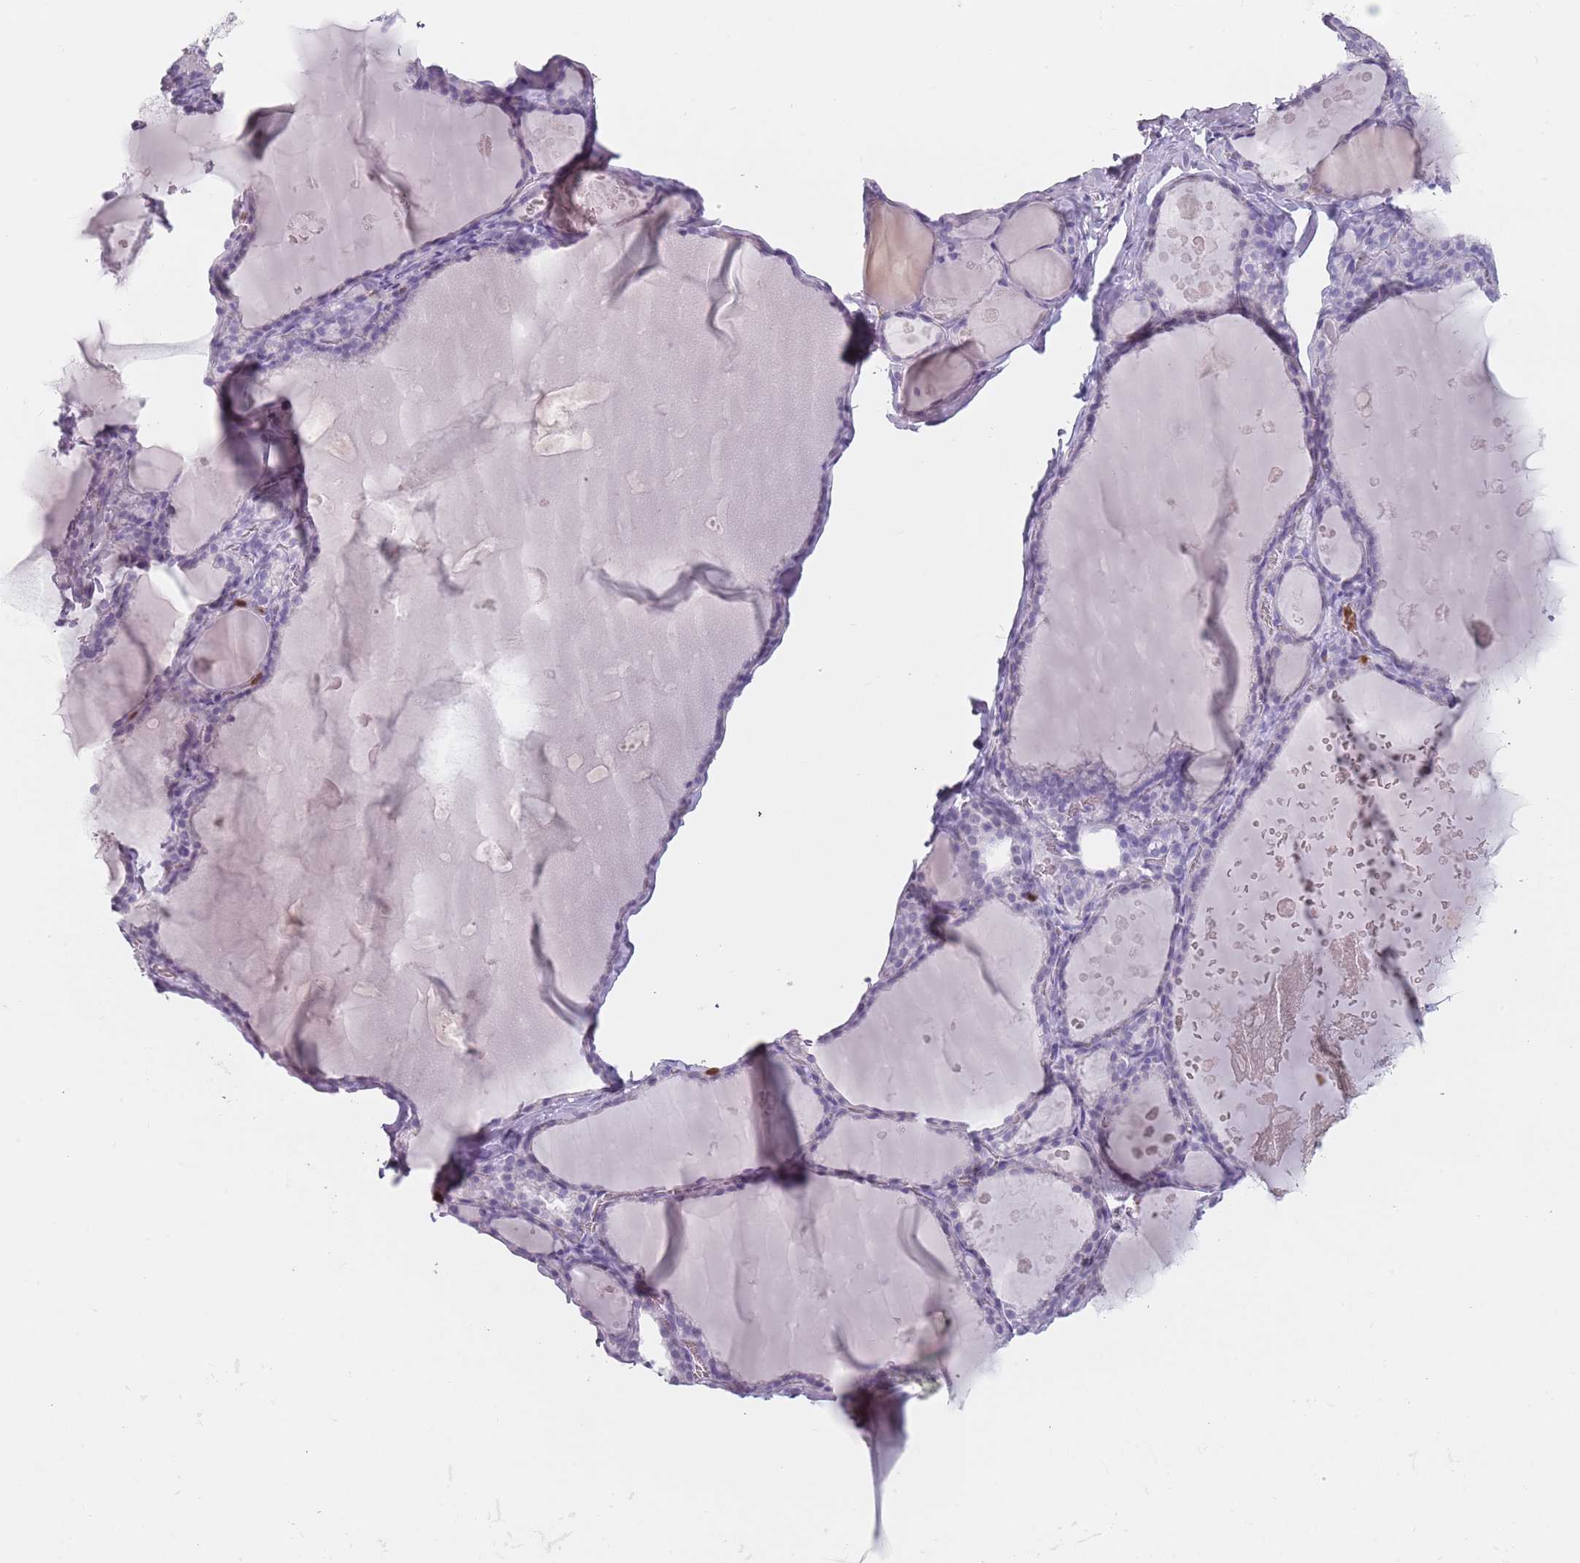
{"staining": {"intensity": "negative", "quantity": "none", "location": "none"}, "tissue": "thyroid gland", "cell_type": "Glandular cells", "image_type": "normal", "snomed": [{"axis": "morphology", "description": "Normal tissue, NOS"}, {"axis": "topography", "description": "Thyroid gland"}], "caption": "Immunohistochemistry micrograph of benign thyroid gland stained for a protein (brown), which displays no expression in glandular cells. (DAB immunohistochemistry with hematoxylin counter stain).", "gene": "ZNF584", "patient": {"sex": "male", "age": 56}}